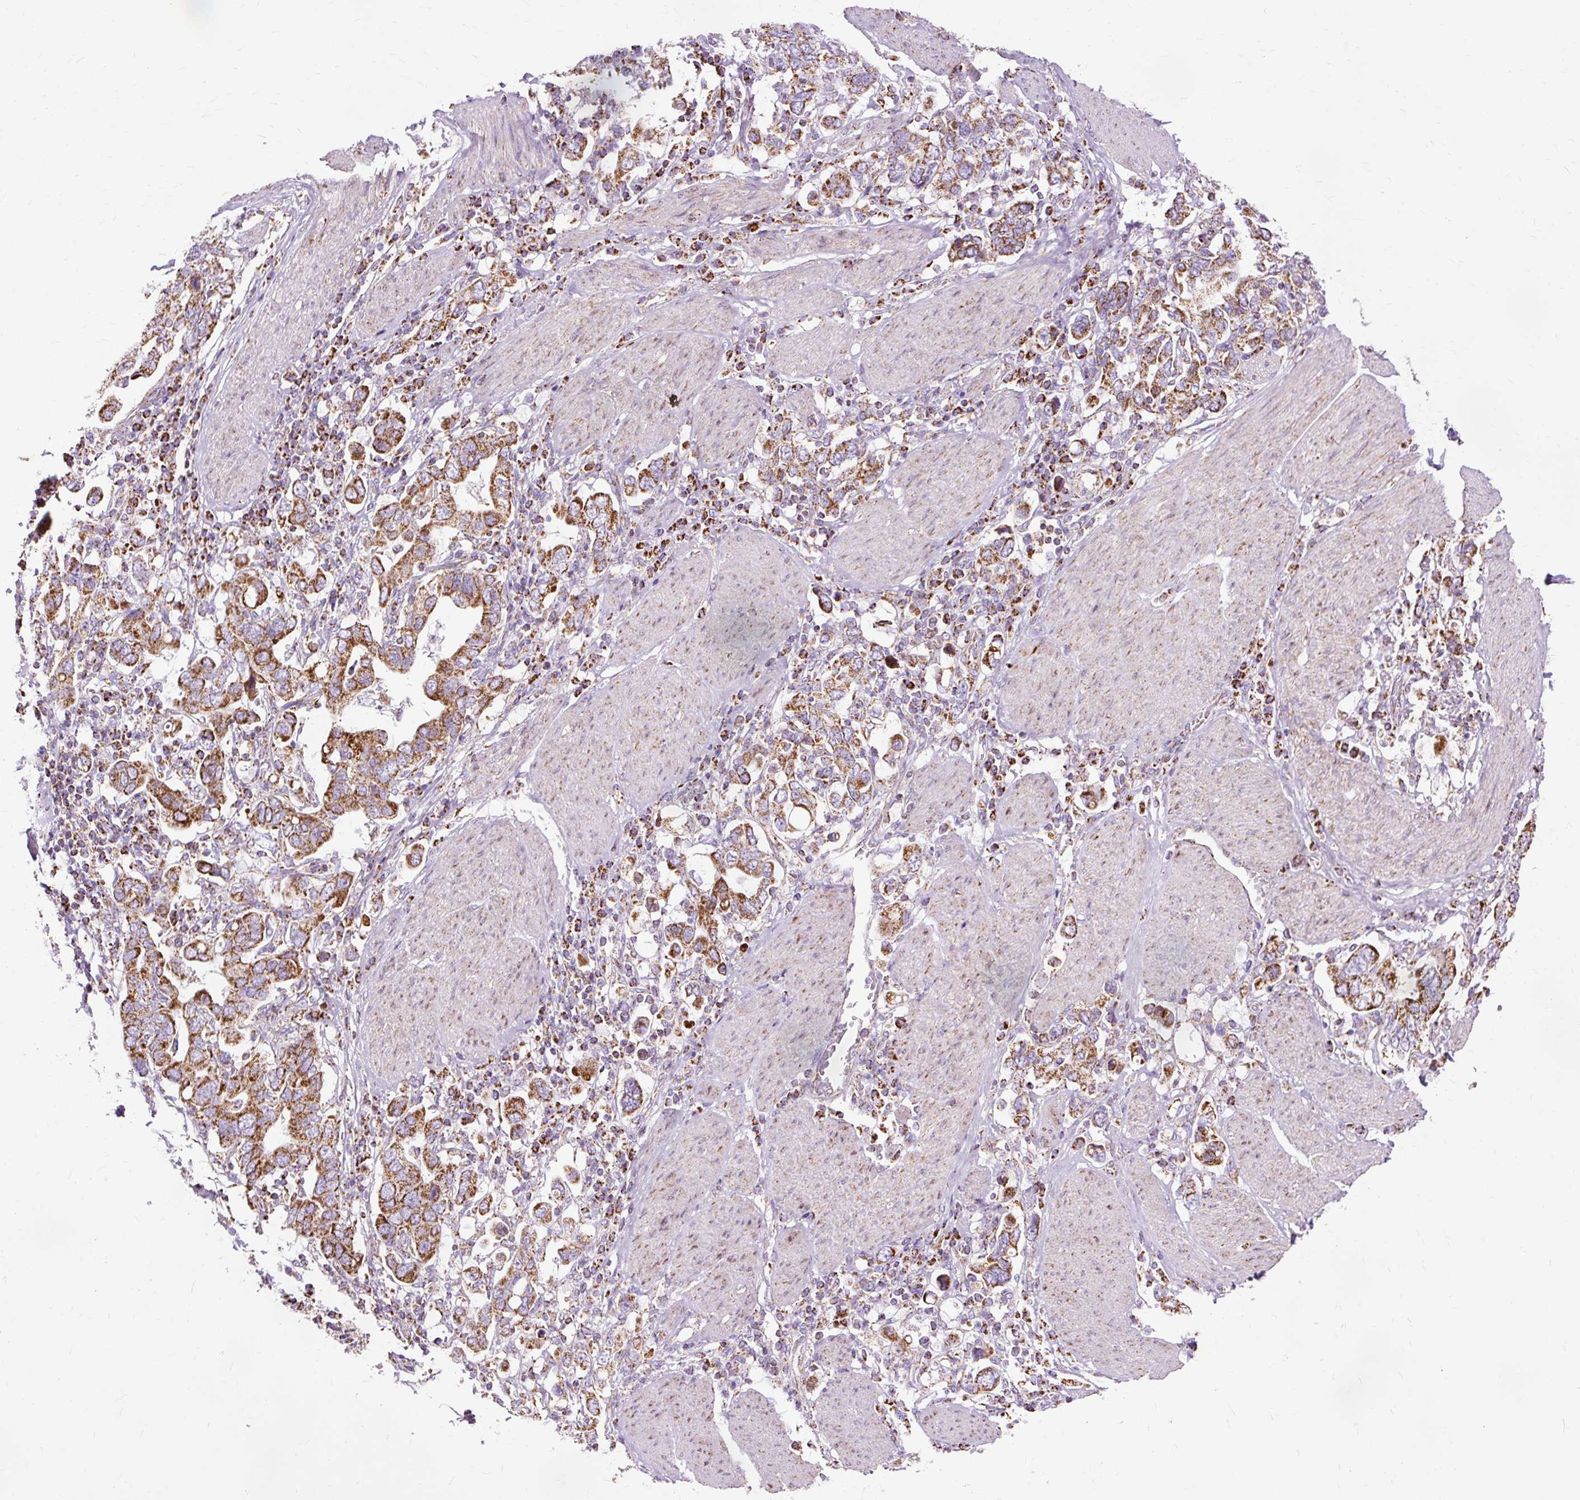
{"staining": {"intensity": "strong", "quantity": ">75%", "location": "cytoplasmic/membranous"}, "tissue": "stomach cancer", "cell_type": "Tumor cells", "image_type": "cancer", "snomed": [{"axis": "morphology", "description": "Adenocarcinoma, NOS"}, {"axis": "topography", "description": "Stomach, upper"}], "caption": "DAB immunohistochemical staining of adenocarcinoma (stomach) reveals strong cytoplasmic/membranous protein expression in approximately >75% of tumor cells.", "gene": "DLAT", "patient": {"sex": "male", "age": 62}}